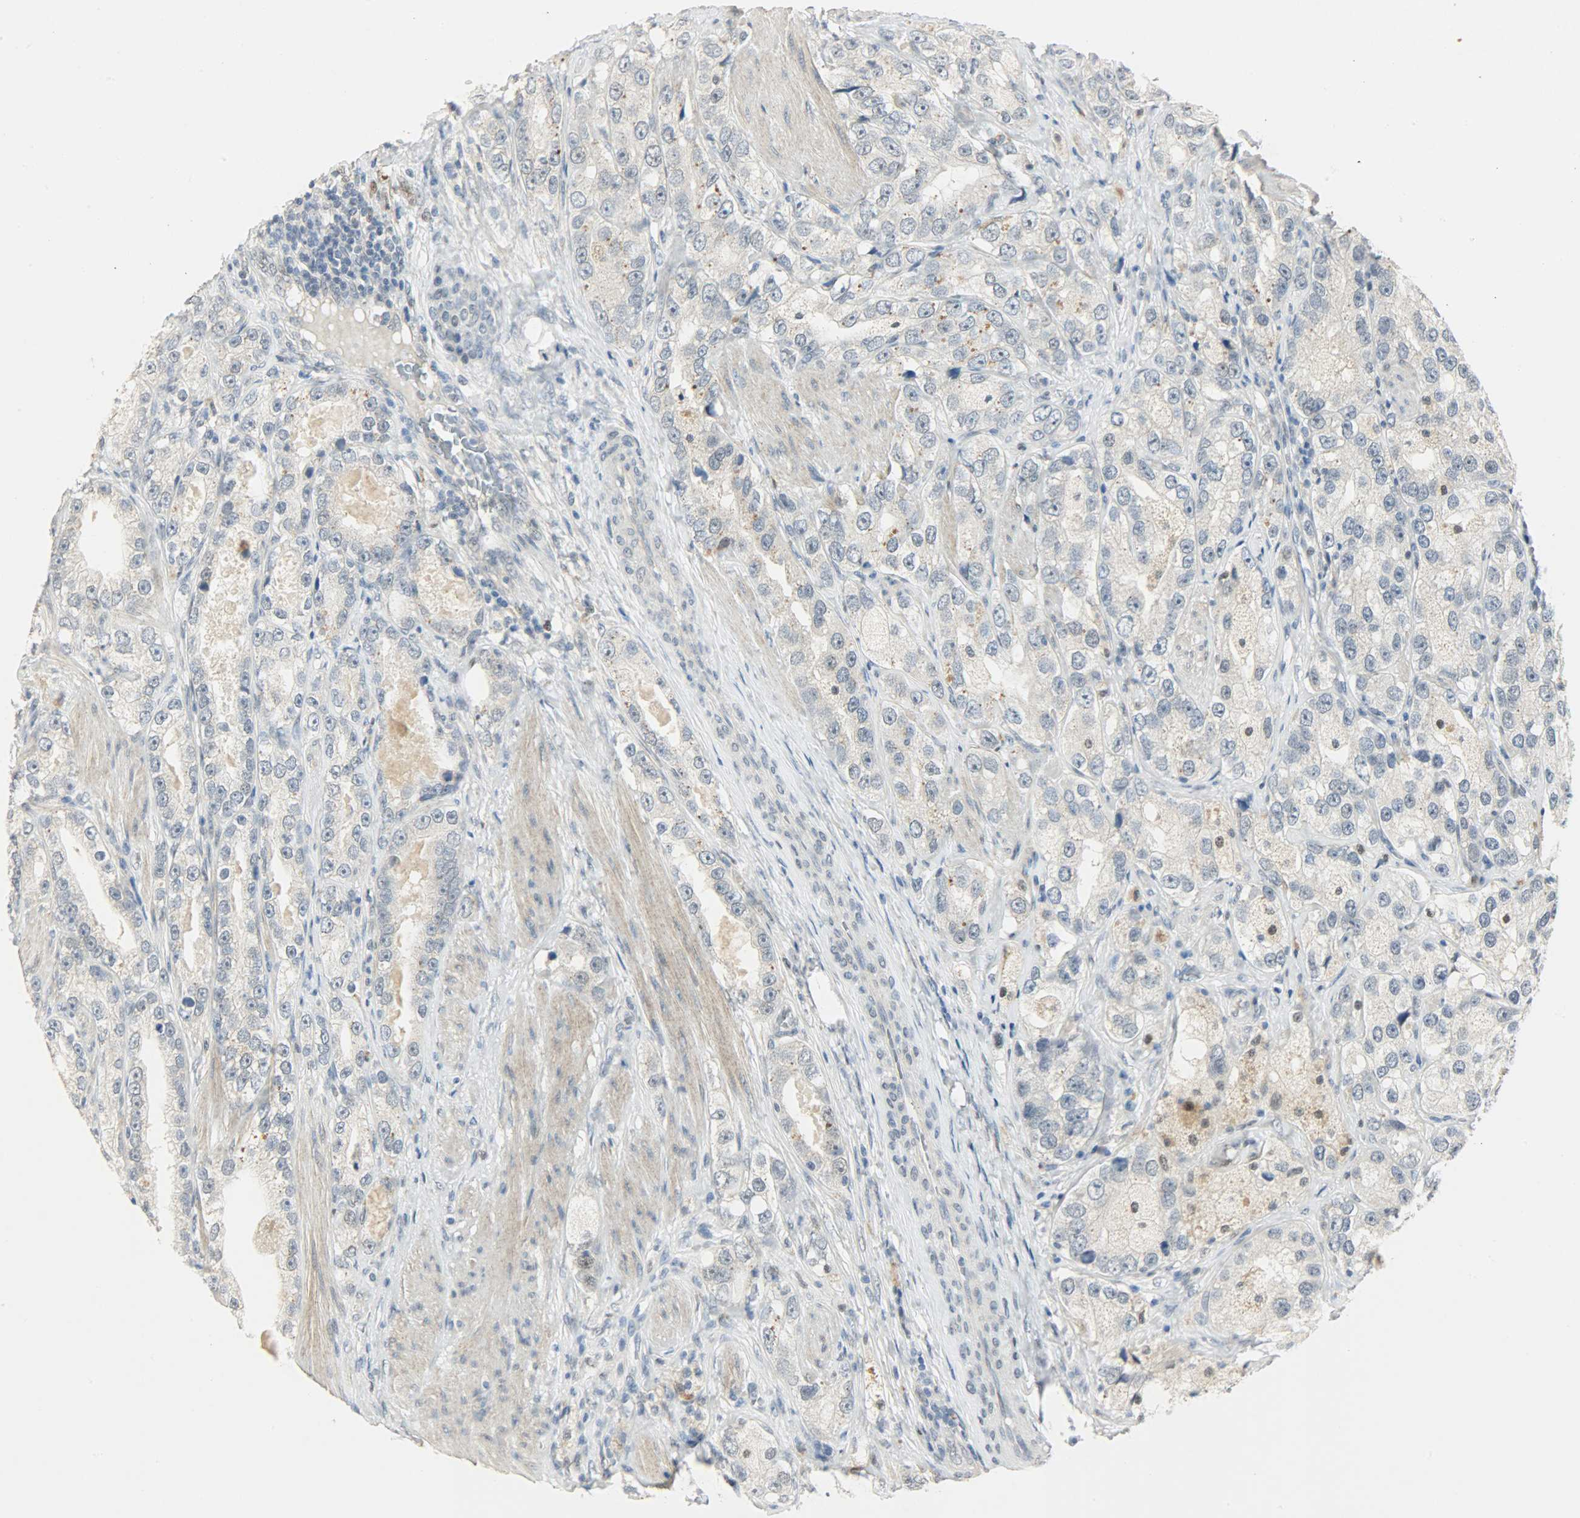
{"staining": {"intensity": "weak", "quantity": "<25%", "location": "cytoplasmic/membranous"}, "tissue": "prostate cancer", "cell_type": "Tumor cells", "image_type": "cancer", "snomed": [{"axis": "morphology", "description": "Adenocarcinoma, High grade"}, {"axis": "topography", "description": "Prostate"}], "caption": "This is a photomicrograph of immunohistochemistry (IHC) staining of high-grade adenocarcinoma (prostate), which shows no positivity in tumor cells.", "gene": "PPARG", "patient": {"sex": "male", "age": 63}}